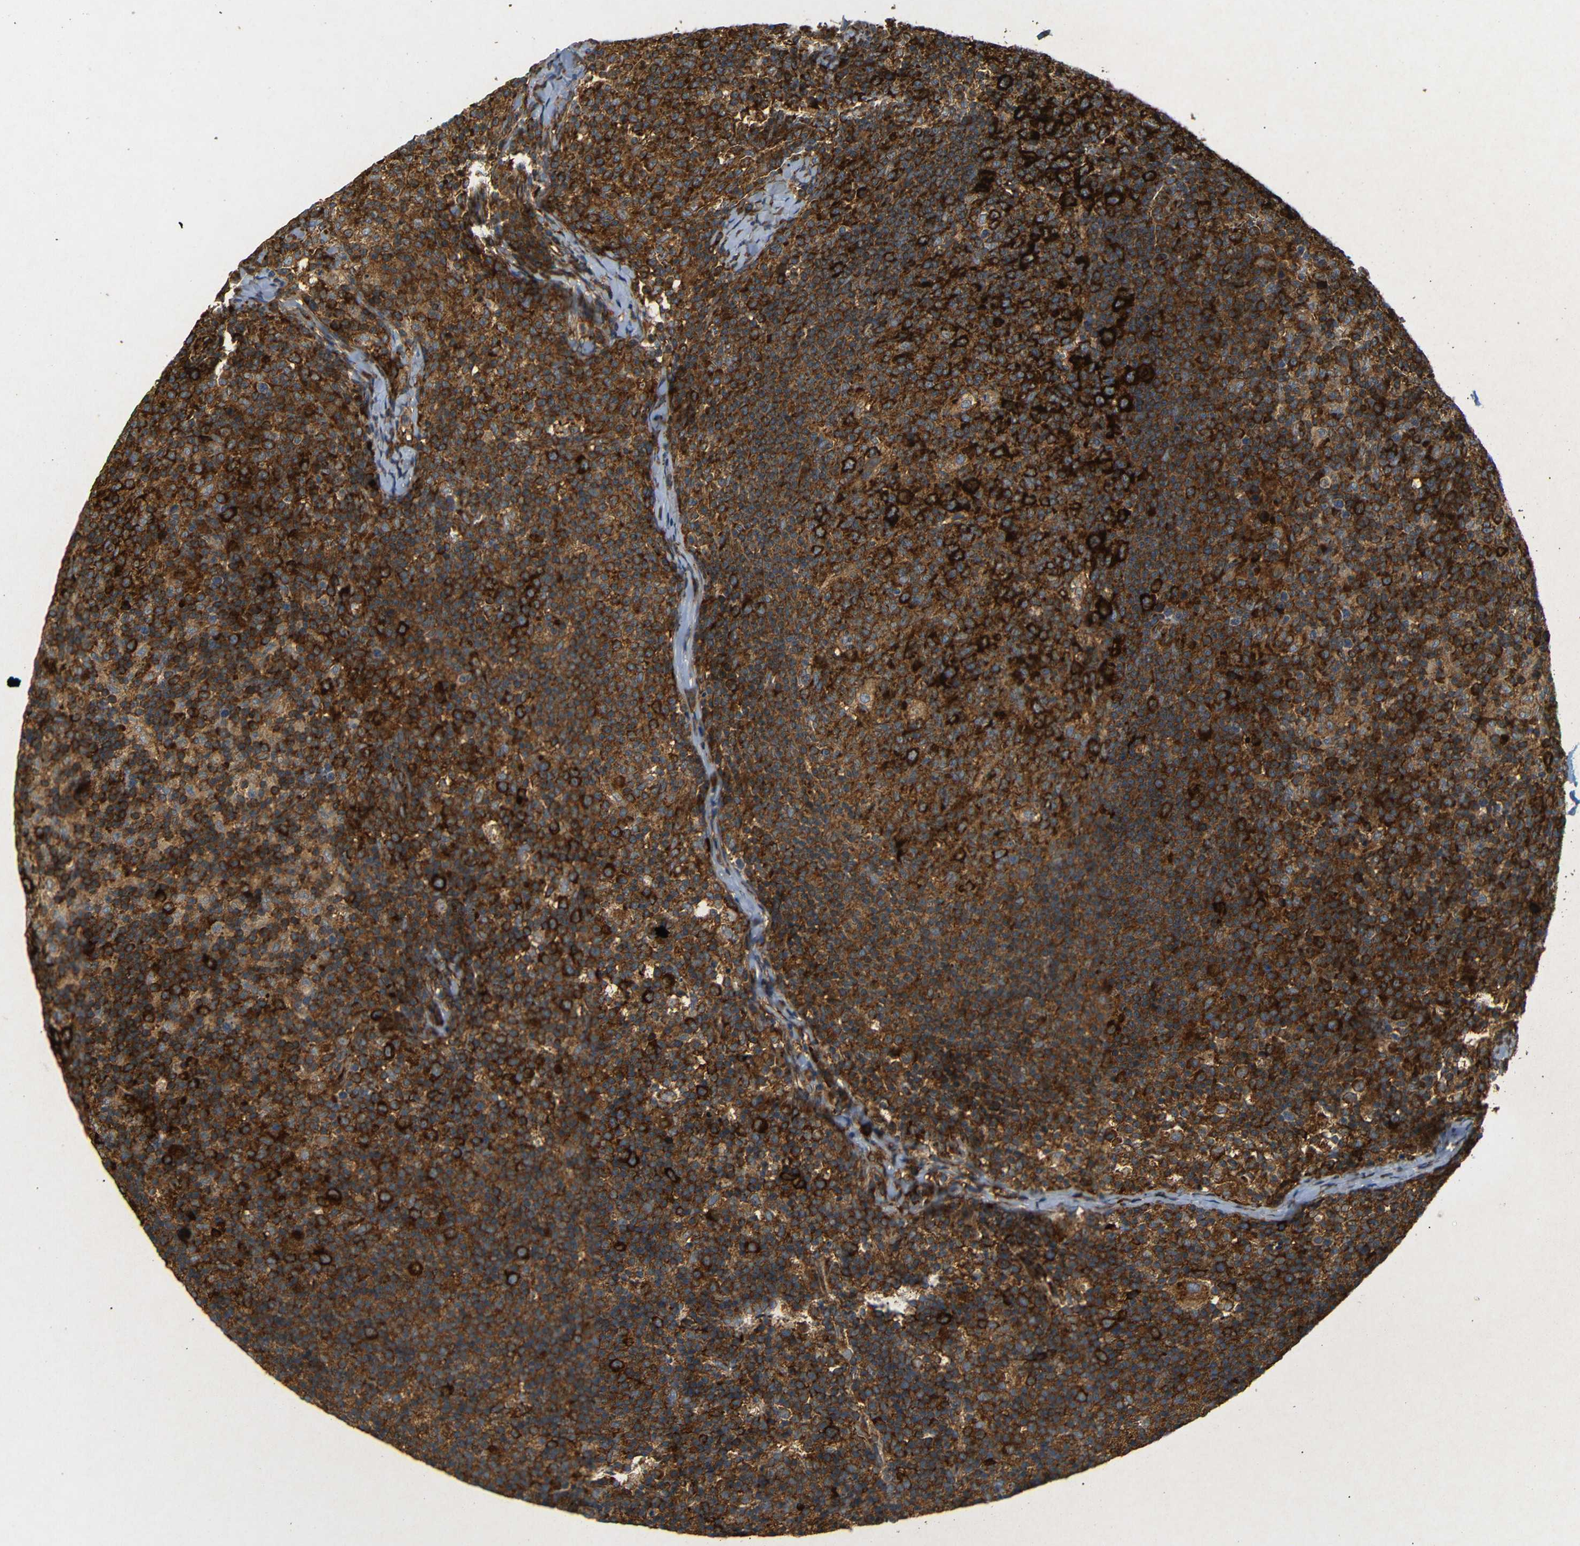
{"staining": {"intensity": "strong", "quantity": ">75%", "location": "cytoplasmic/membranous"}, "tissue": "lymph node", "cell_type": "Germinal center cells", "image_type": "normal", "snomed": [{"axis": "morphology", "description": "Normal tissue, NOS"}, {"axis": "morphology", "description": "Inflammation, NOS"}, {"axis": "topography", "description": "Lymph node"}], "caption": "IHC micrograph of unremarkable lymph node: lymph node stained using immunohistochemistry exhibits high levels of strong protein expression localized specifically in the cytoplasmic/membranous of germinal center cells, appearing as a cytoplasmic/membranous brown color.", "gene": "BTF3", "patient": {"sex": "male", "age": 55}}